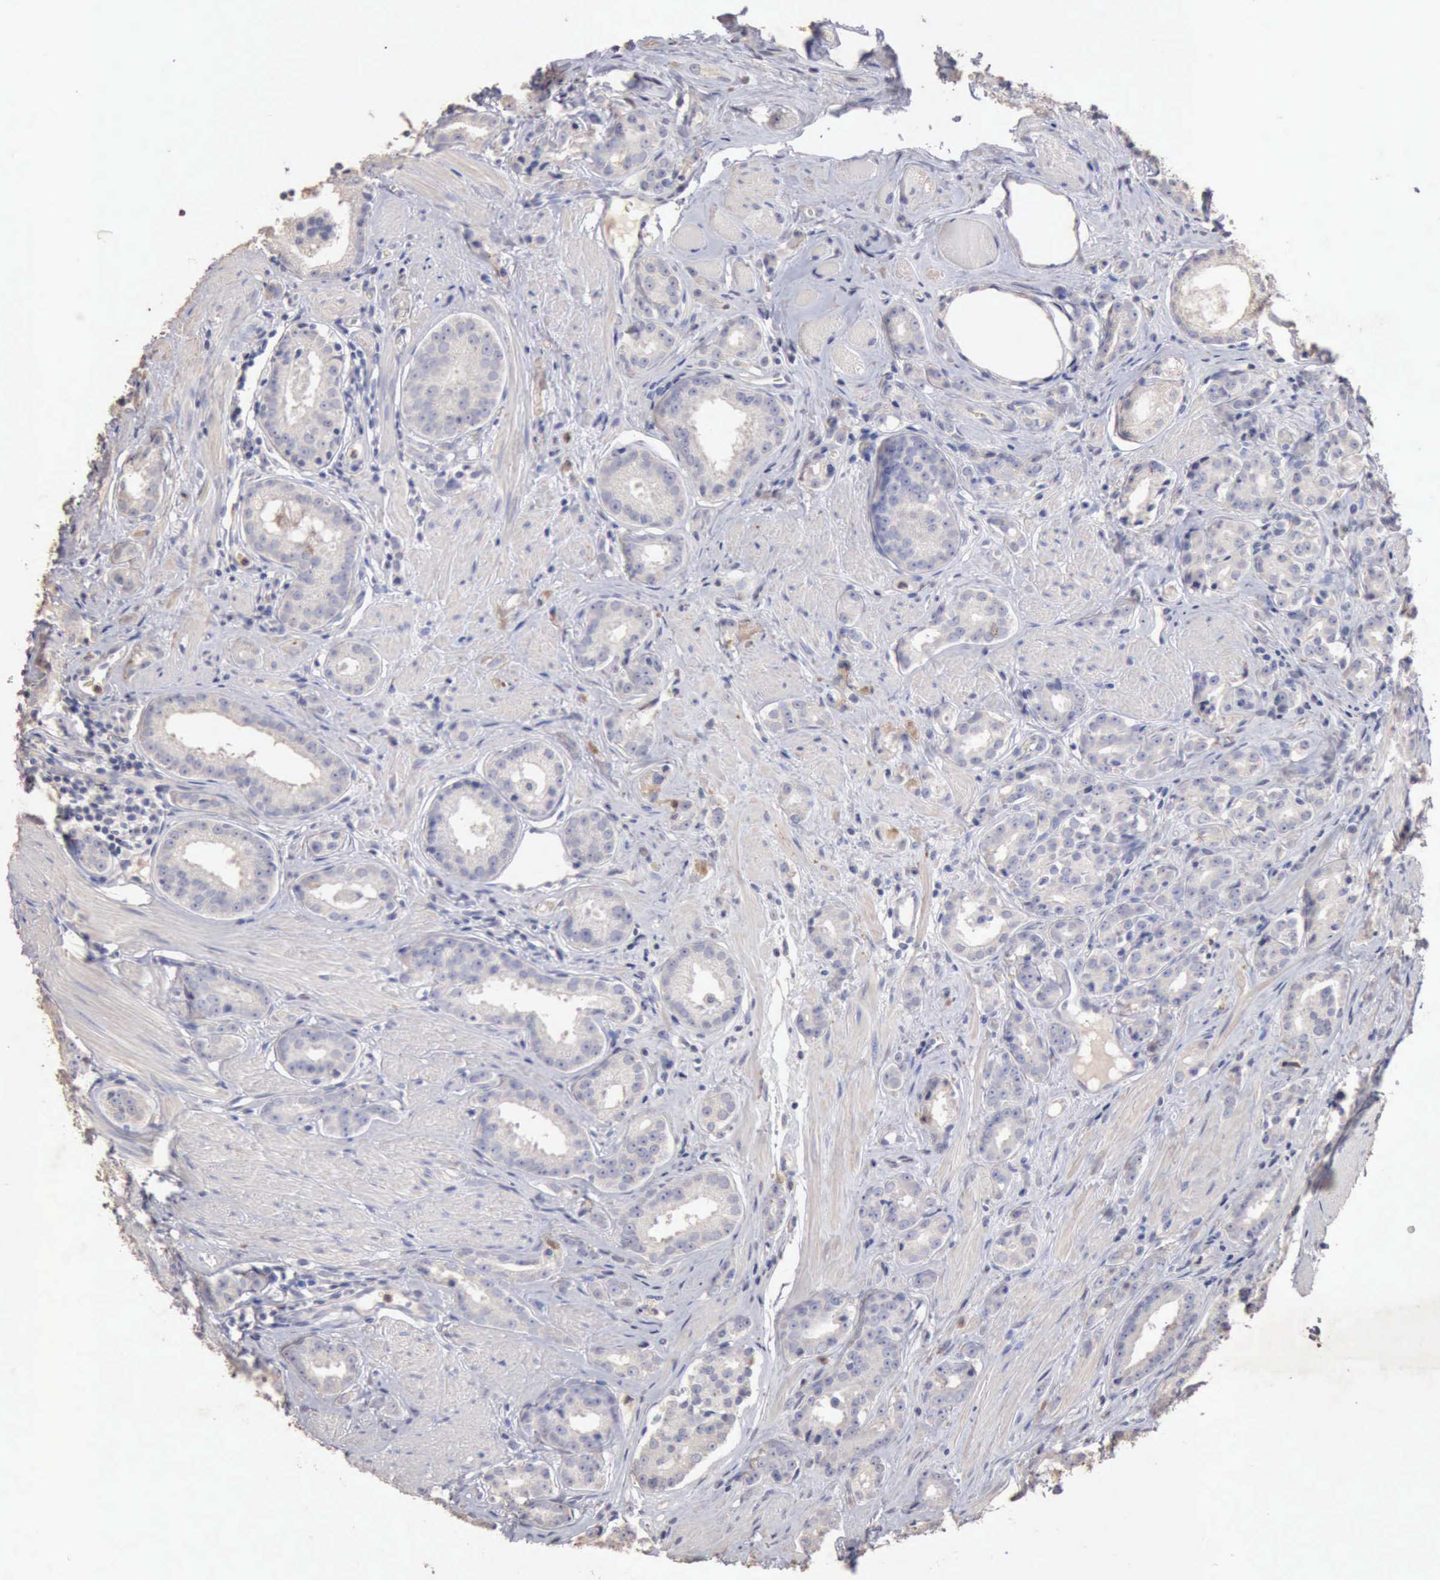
{"staining": {"intensity": "negative", "quantity": "none", "location": "none"}, "tissue": "prostate cancer", "cell_type": "Tumor cells", "image_type": "cancer", "snomed": [{"axis": "morphology", "description": "Adenocarcinoma, Medium grade"}, {"axis": "topography", "description": "Prostate"}], "caption": "Prostate cancer (adenocarcinoma (medium-grade)) stained for a protein using immunohistochemistry (IHC) exhibits no positivity tumor cells.", "gene": "KRT6B", "patient": {"sex": "male", "age": 53}}